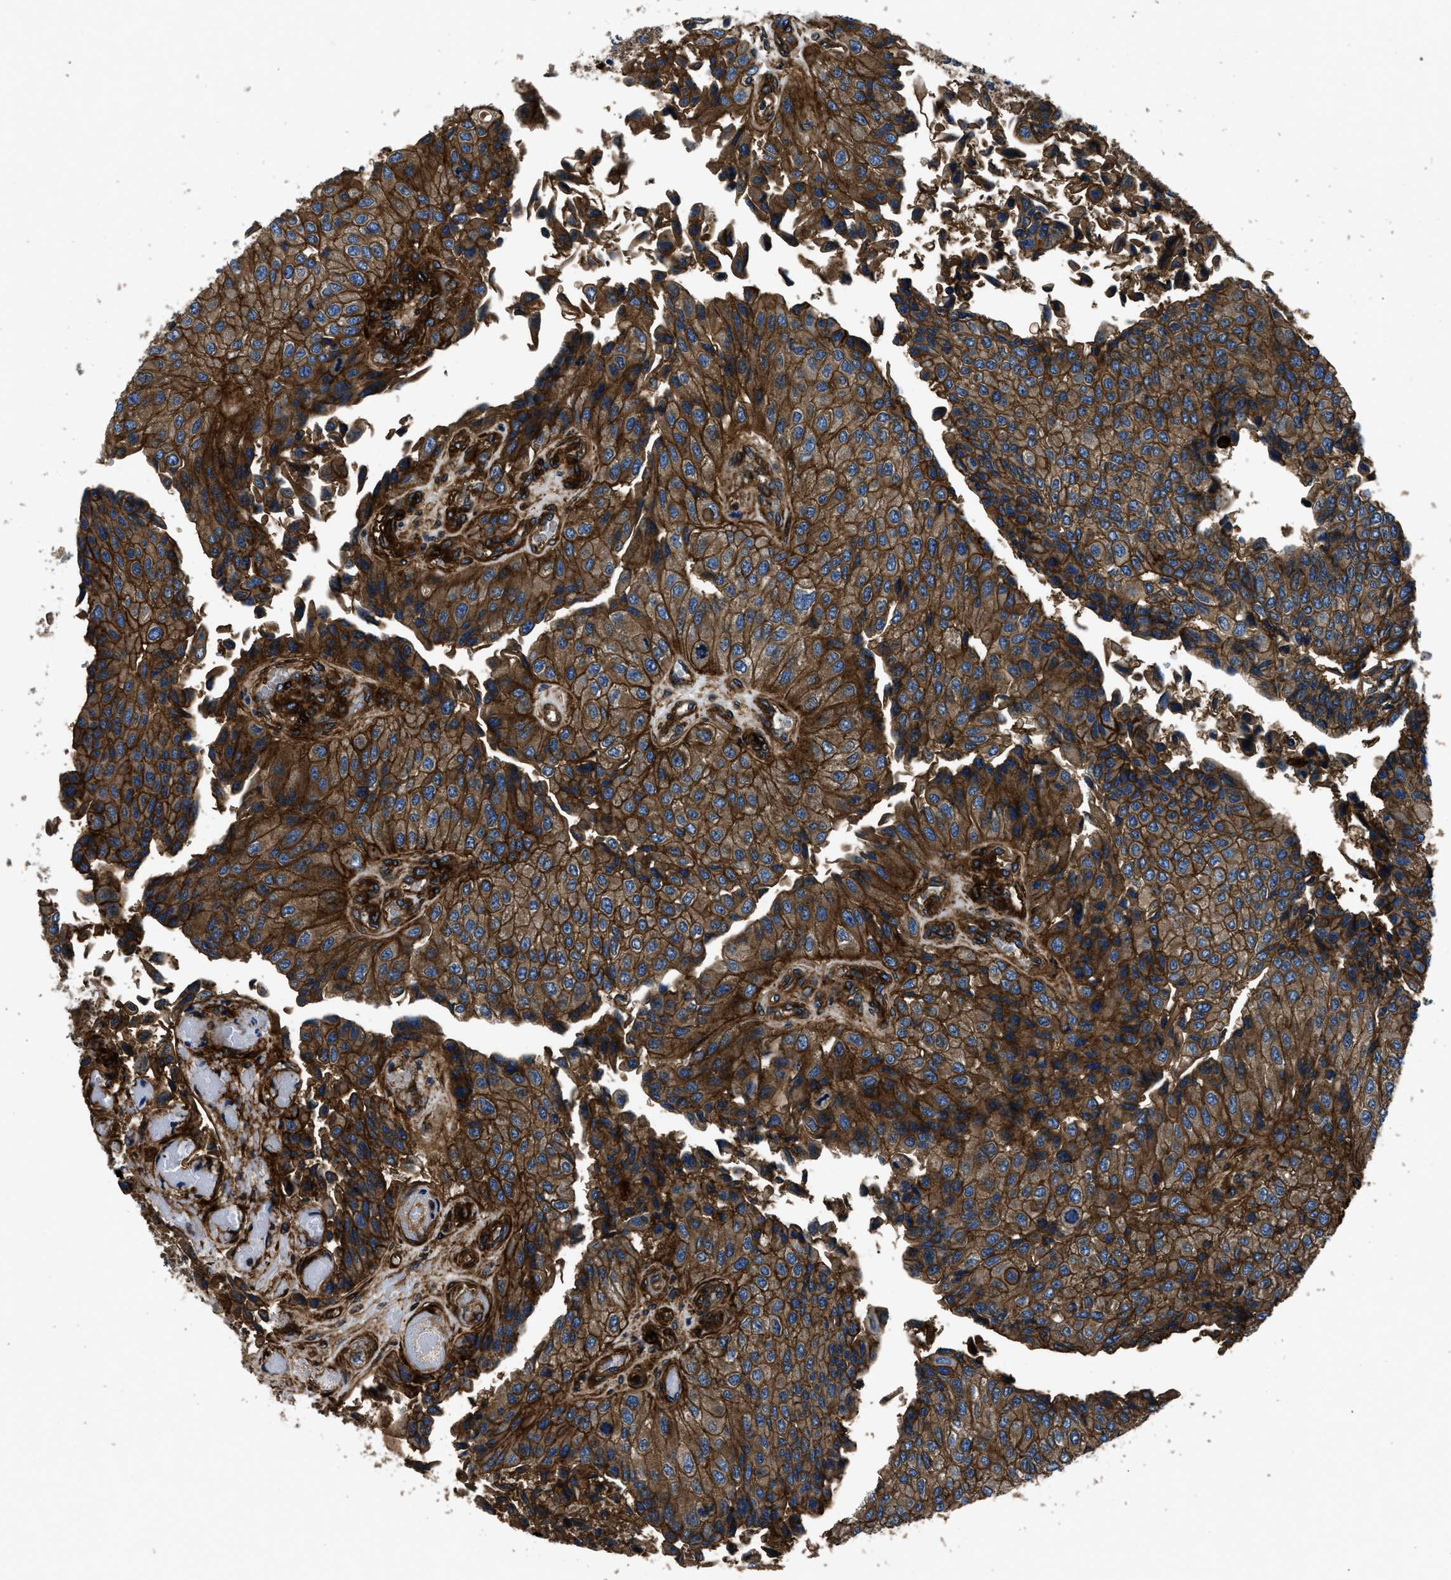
{"staining": {"intensity": "strong", "quantity": ">75%", "location": "cytoplasmic/membranous"}, "tissue": "urothelial cancer", "cell_type": "Tumor cells", "image_type": "cancer", "snomed": [{"axis": "morphology", "description": "Urothelial carcinoma, High grade"}, {"axis": "topography", "description": "Kidney"}, {"axis": "topography", "description": "Urinary bladder"}], "caption": "Urothelial carcinoma (high-grade) stained with IHC shows strong cytoplasmic/membranous expression in approximately >75% of tumor cells.", "gene": "CD276", "patient": {"sex": "male", "age": 77}}